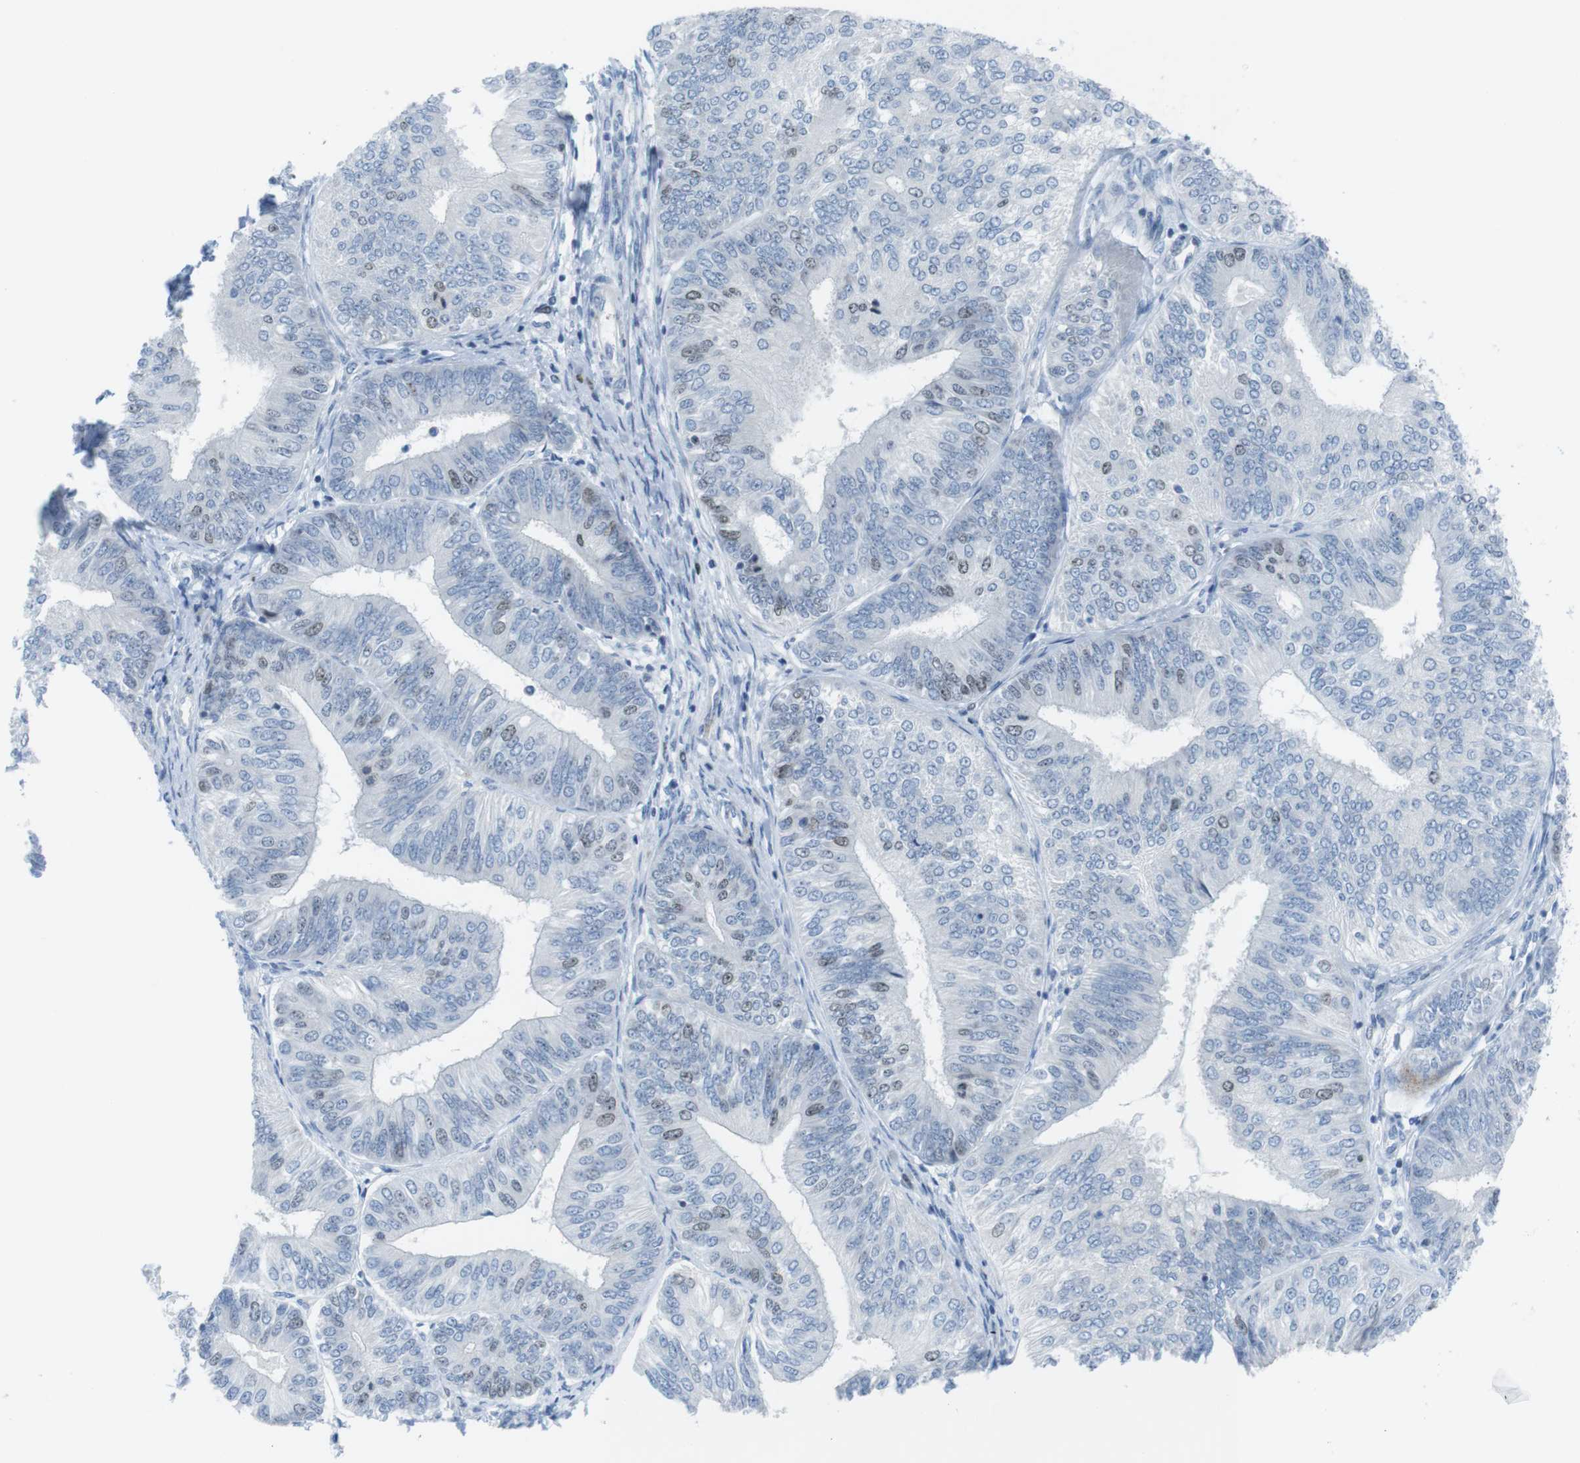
{"staining": {"intensity": "moderate", "quantity": "<25%", "location": "nuclear"}, "tissue": "endometrial cancer", "cell_type": "Tumor cells", "image_type": "cancer", "snomed": [{"axis": "morphology", "description": "Adenocarcinoma, NOS"}, {"axis": "topography", "description": "Endometrium"}], "caption": "The photomicrograph shows immunohistochemical staining of endometrial adenocarcinoma. There is moderate nuclear positivity is seen in about <25% of tumor cells.", "gene": "CHAF1A", "patient": {"sex": "female", "age": 58}}